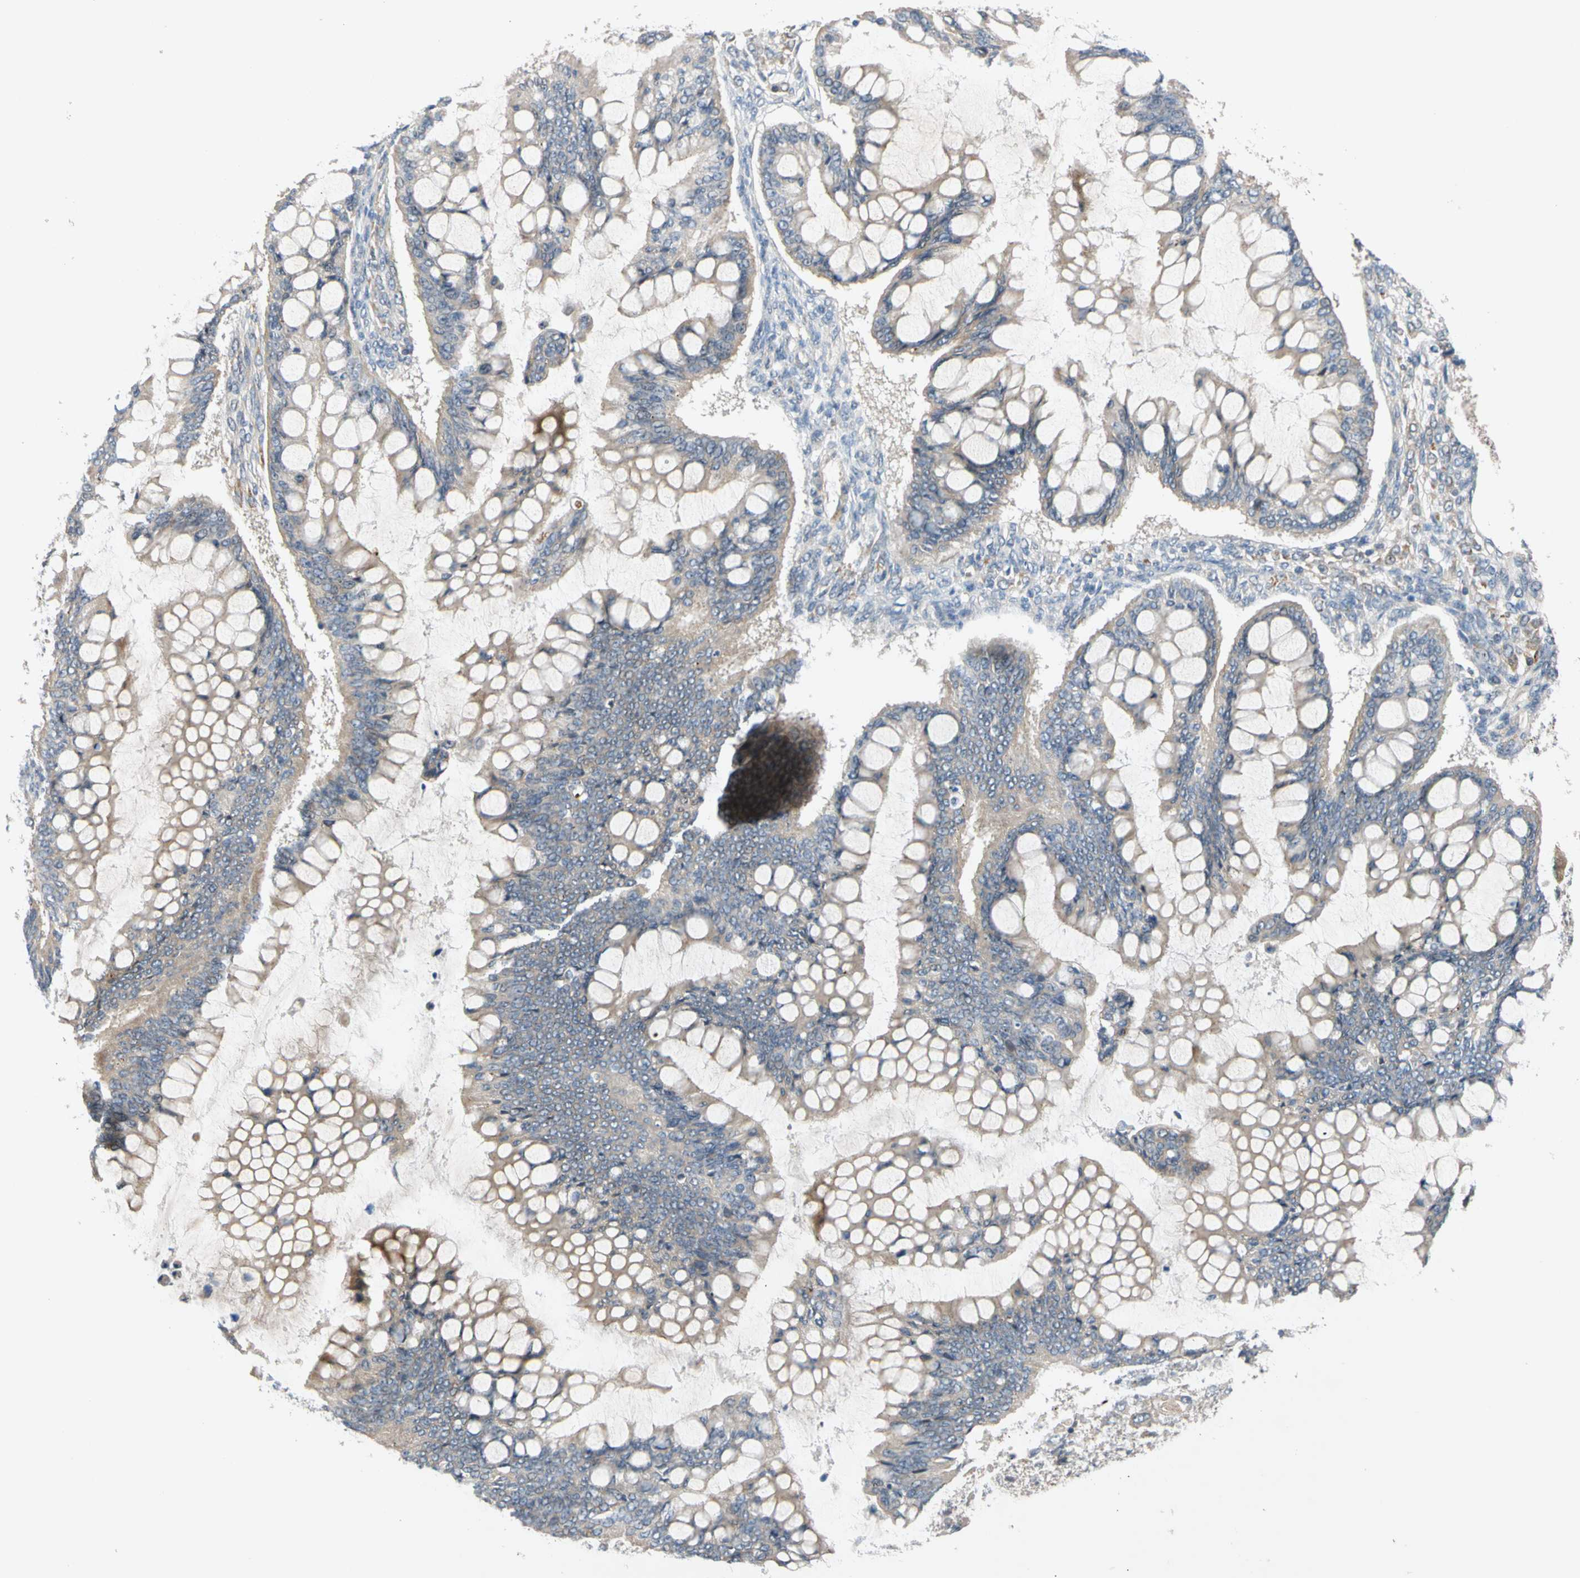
{"staining": {"intensity": "weak", "quantity": ">75%", "location": "cytoplasmic/membranous"}, "tissue": "ovarian cancer", "cell_type": "Tumor cells", "image_type": "cancer", "snomed": [{"axis": "morphology", "description": "Cystadenocarcinoma, mucinous, NOS"}, {"axis": "topography", "description": "Ovary"}], "caption": "IHC of ovarian cancer reveals low levels of weak cytoplasmic/membranous staining in about >75% of tumor cells. (Stains: DAB (3,3'-diaminobenzidine) in brown, nuclei in blue, Microscopy: brightfield microscopy at high magnification).", "gene": "CNST", "patient": {"sex": "female", "age": 73}}